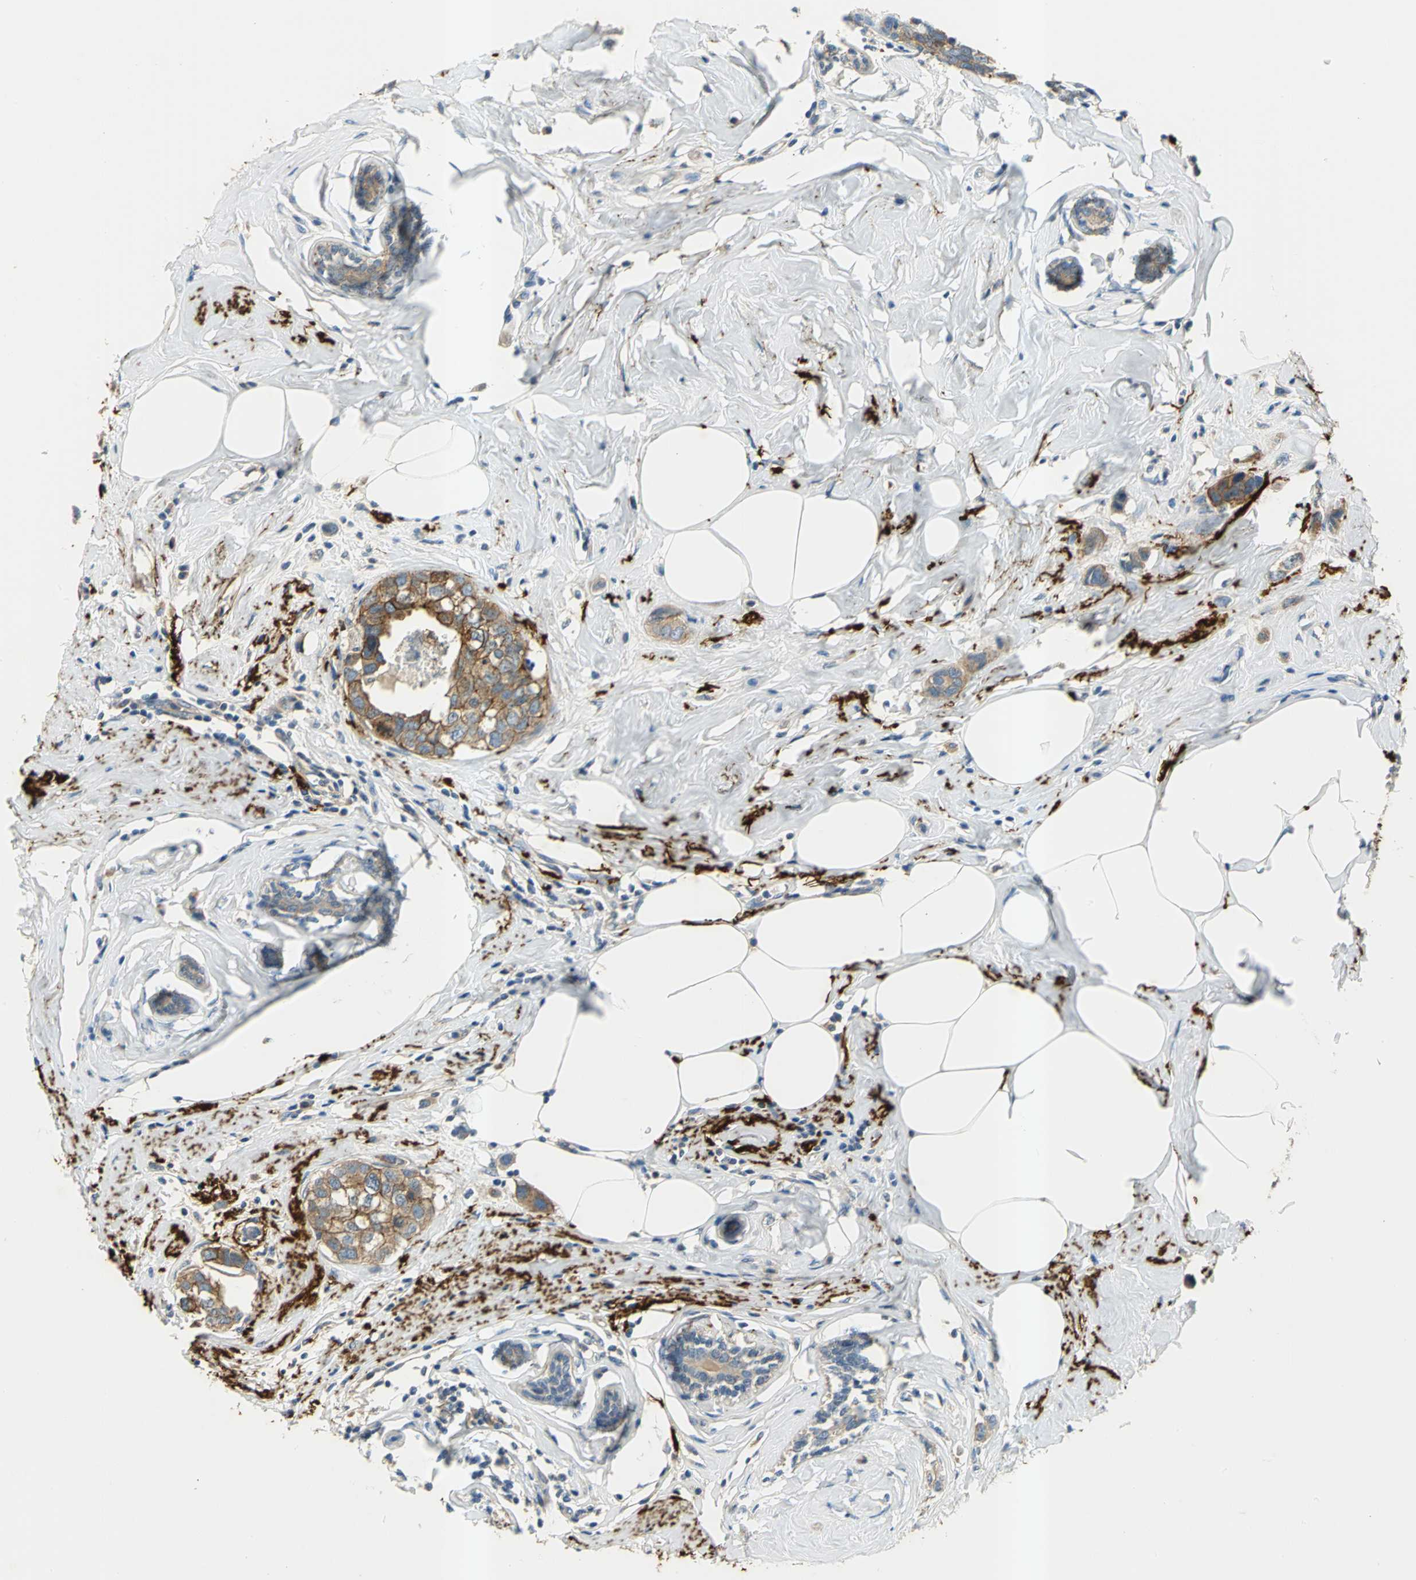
{"staining": {"intensity": "moderate", "quantity": ">75%", "location": "cytoplasmic/membranous"}, "tissue": "breast cancer", "cell_type": "Tumor cells", "image_type": "cancer", "snomed": [{"axis": "morphology", "description": "Normal tissue, NOS"}, {"axis": "morphology", "description": "Duct carcinoma"}, {"axis": "topography", "description": "Breast"}], "caption": "A brown stain shows moderate cytoplasmic/membranous staining of a protein in human invasive ductal carcinoma (breast) tumor cells.", "gene": "SLC16A7", "patient": {"sex": "female", "age": 50}}